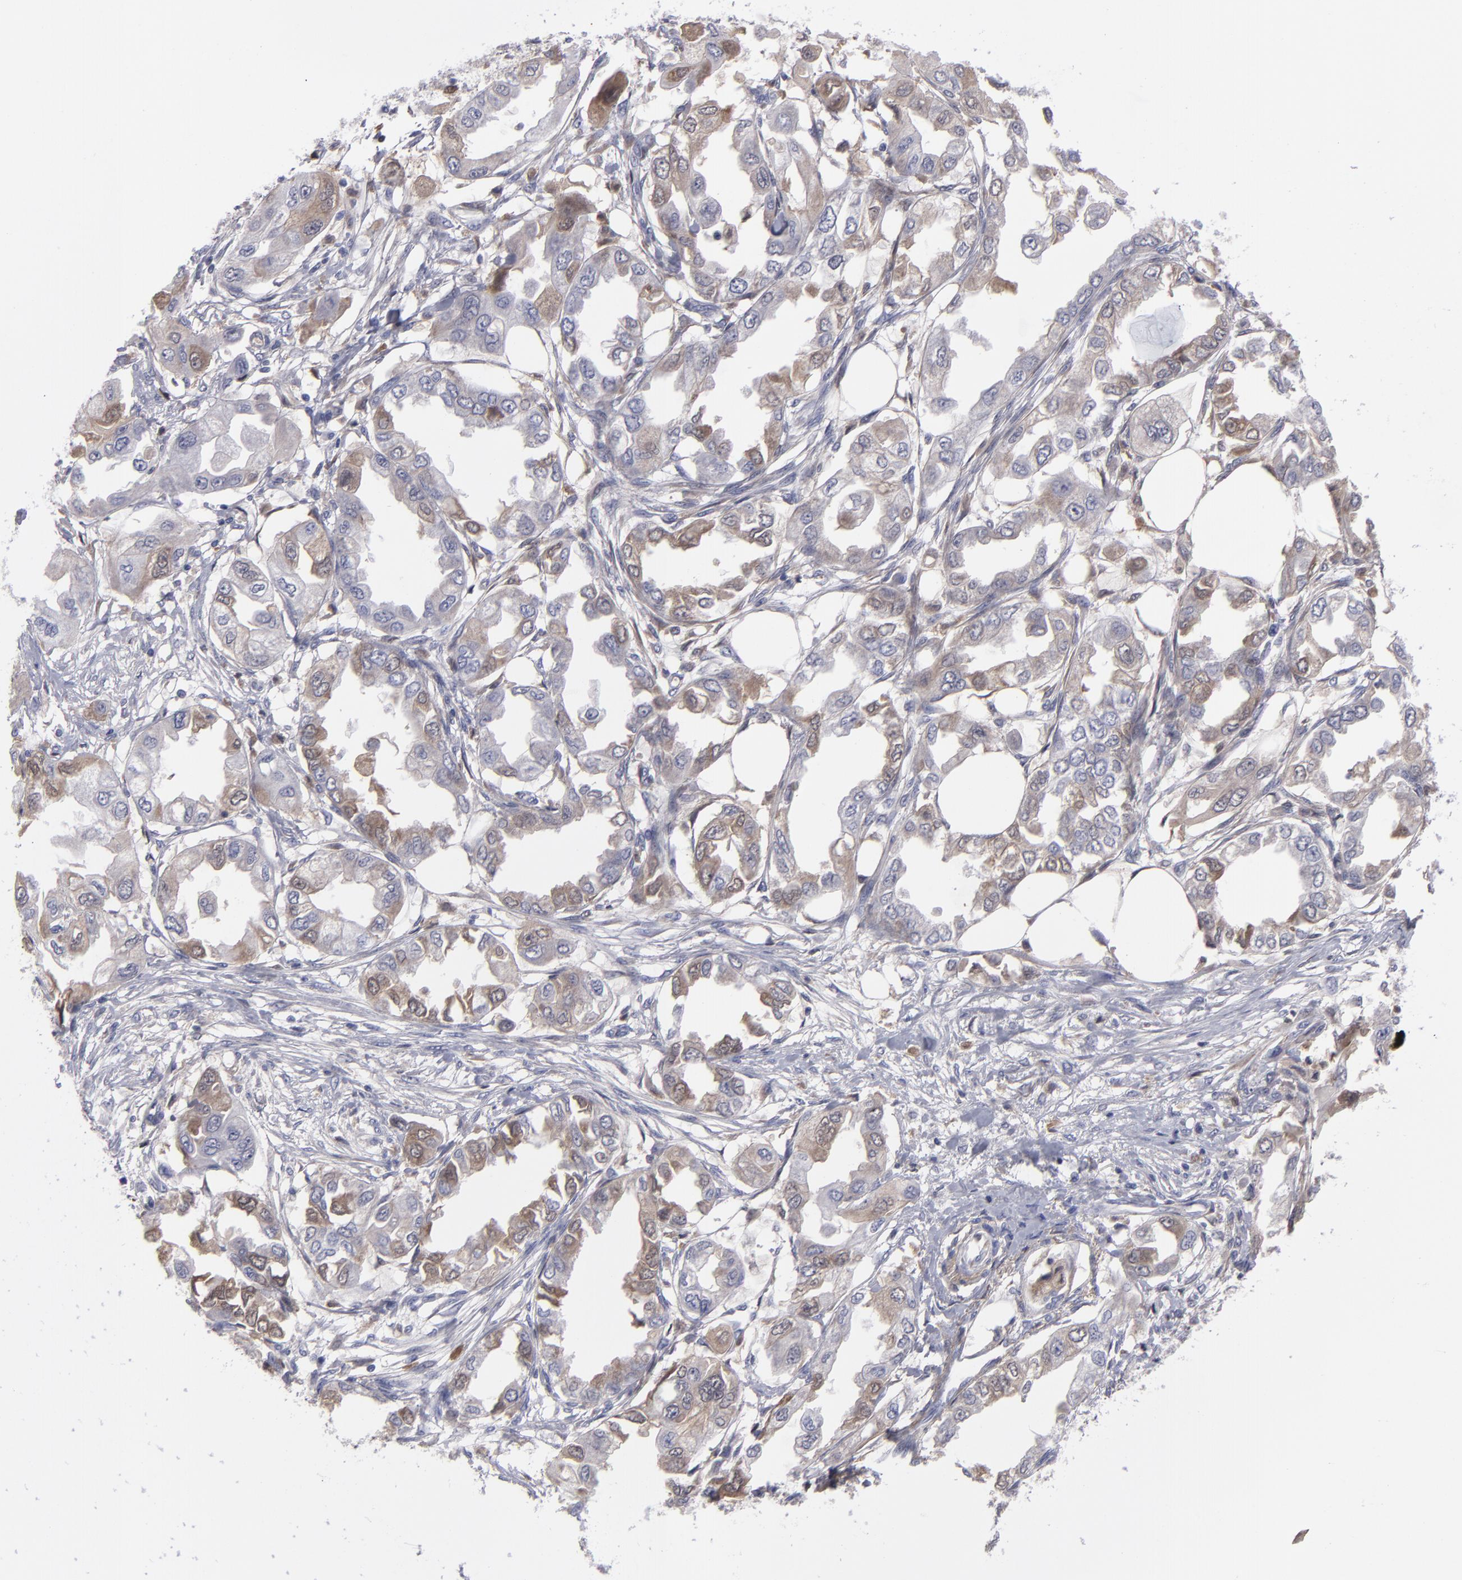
{"staining": {"intensity": "moderate", "quantity": "25%-75%", "location": "cytoplasmic/membranous"}, "tissue": "endometrial cancer", "cell_type": "Tumor cells", "image_type": "cancer", "snomed": [{"axis": "morphology", "description": "Adenocarcinoma, NOS"}, {"axis": "topography", "description": "Endometrium"}], "caption": "The micrograph displays staining of endometrial adenocarcinoma, revealing moderate cytoplasmic/membranous protein staining (brown color) within tumor cells.", "gene": "ITIH4", "patient": {"sex": "female", "age": 67}}